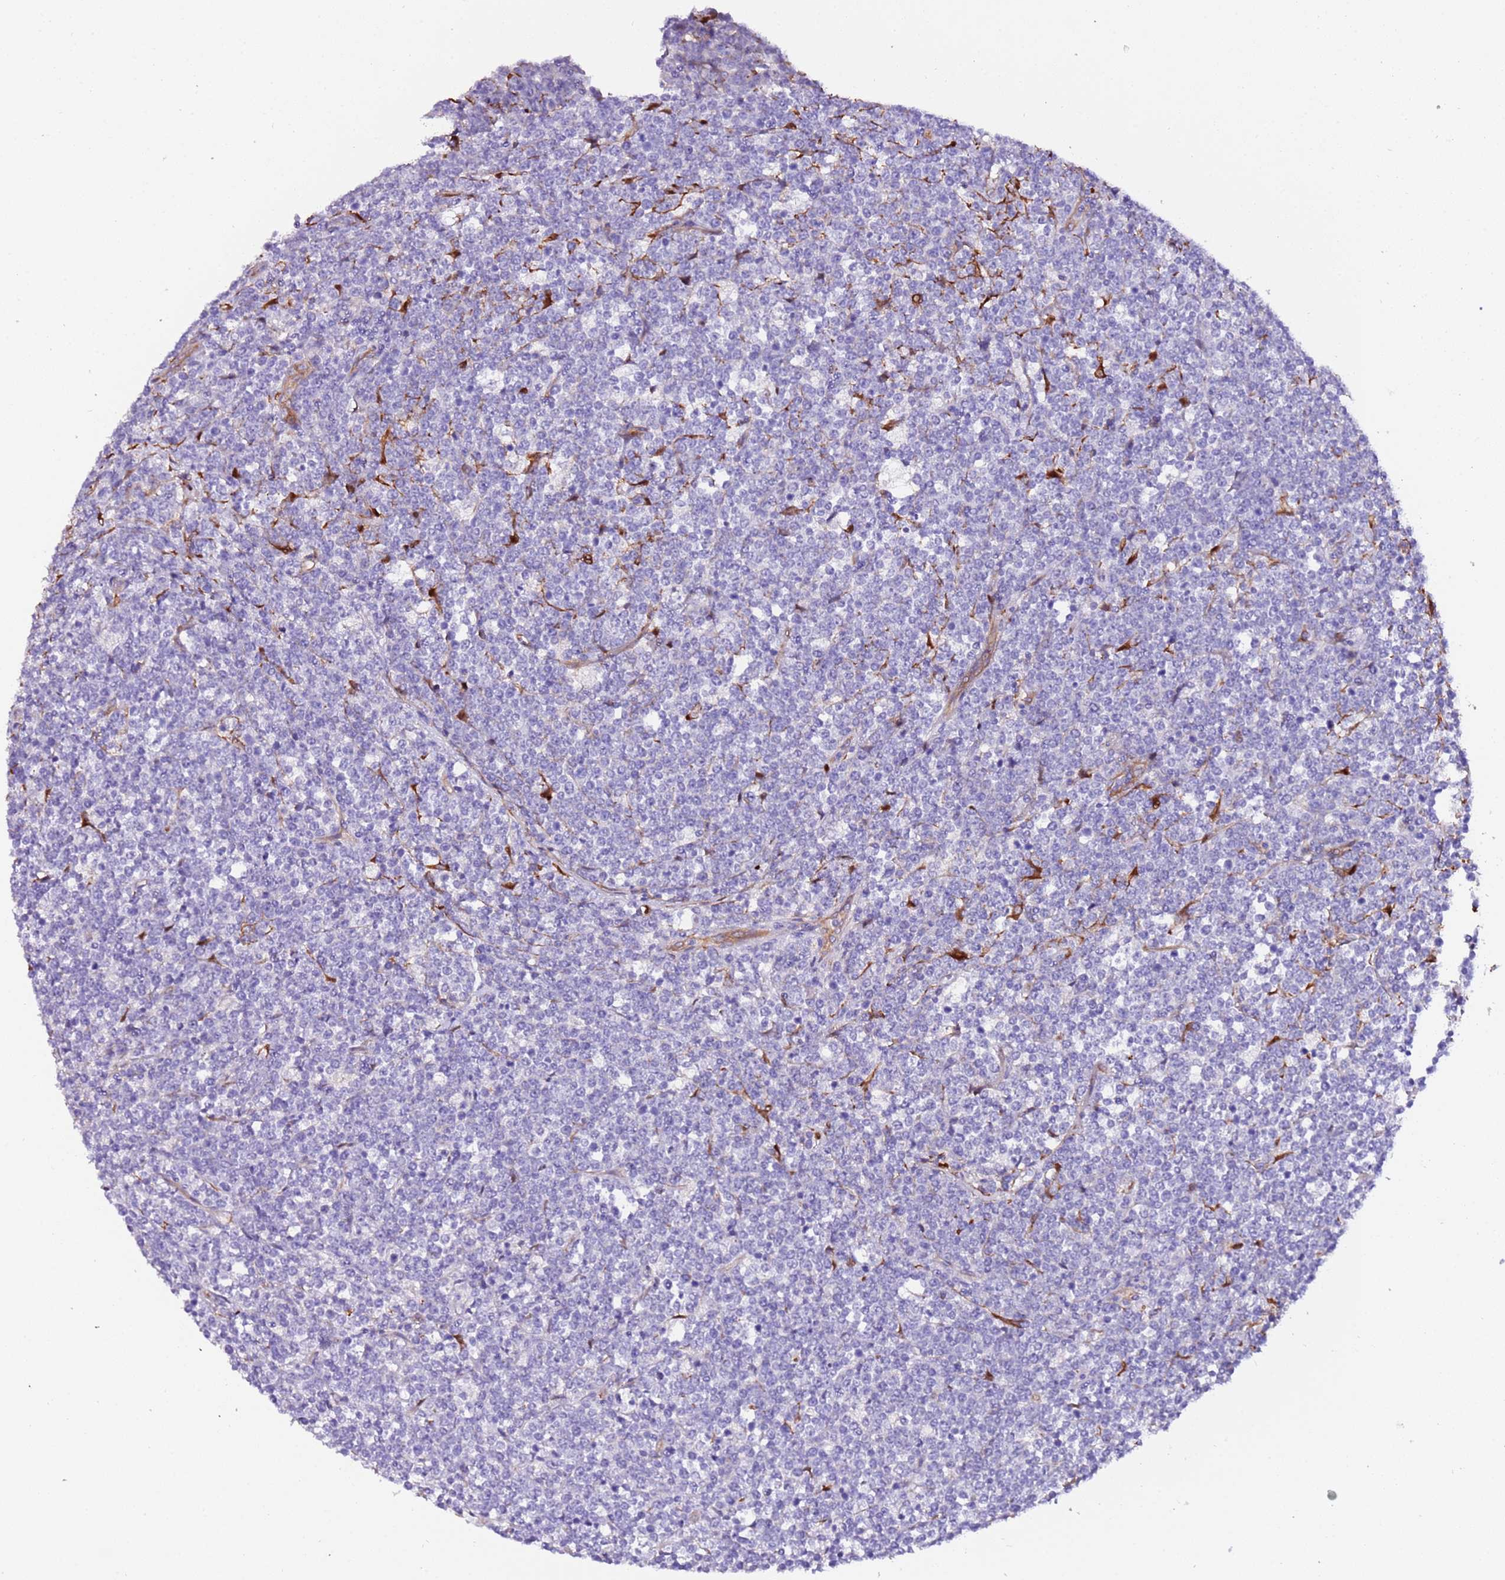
{"staining": {"intensity": "negative", "quantity": "none", "location": "none"}, "tissue": "lymphoma", "cell_type": "Tumor cells", "image_type": "cancer", "snomed": [{"axis": "morphology", "description": "Malignant lymphoma, non-Hodgkin's type, High grade"}, {"axis": "topography", "description": "Small intestine"}], "caption": "Micrograph shows no significant protein expression in tumor cells of high-grade malignant lymphoma, non-Hodgkin's type.", "gene": "FAM174C", "patient": {"sex": "male", "age": 8}}